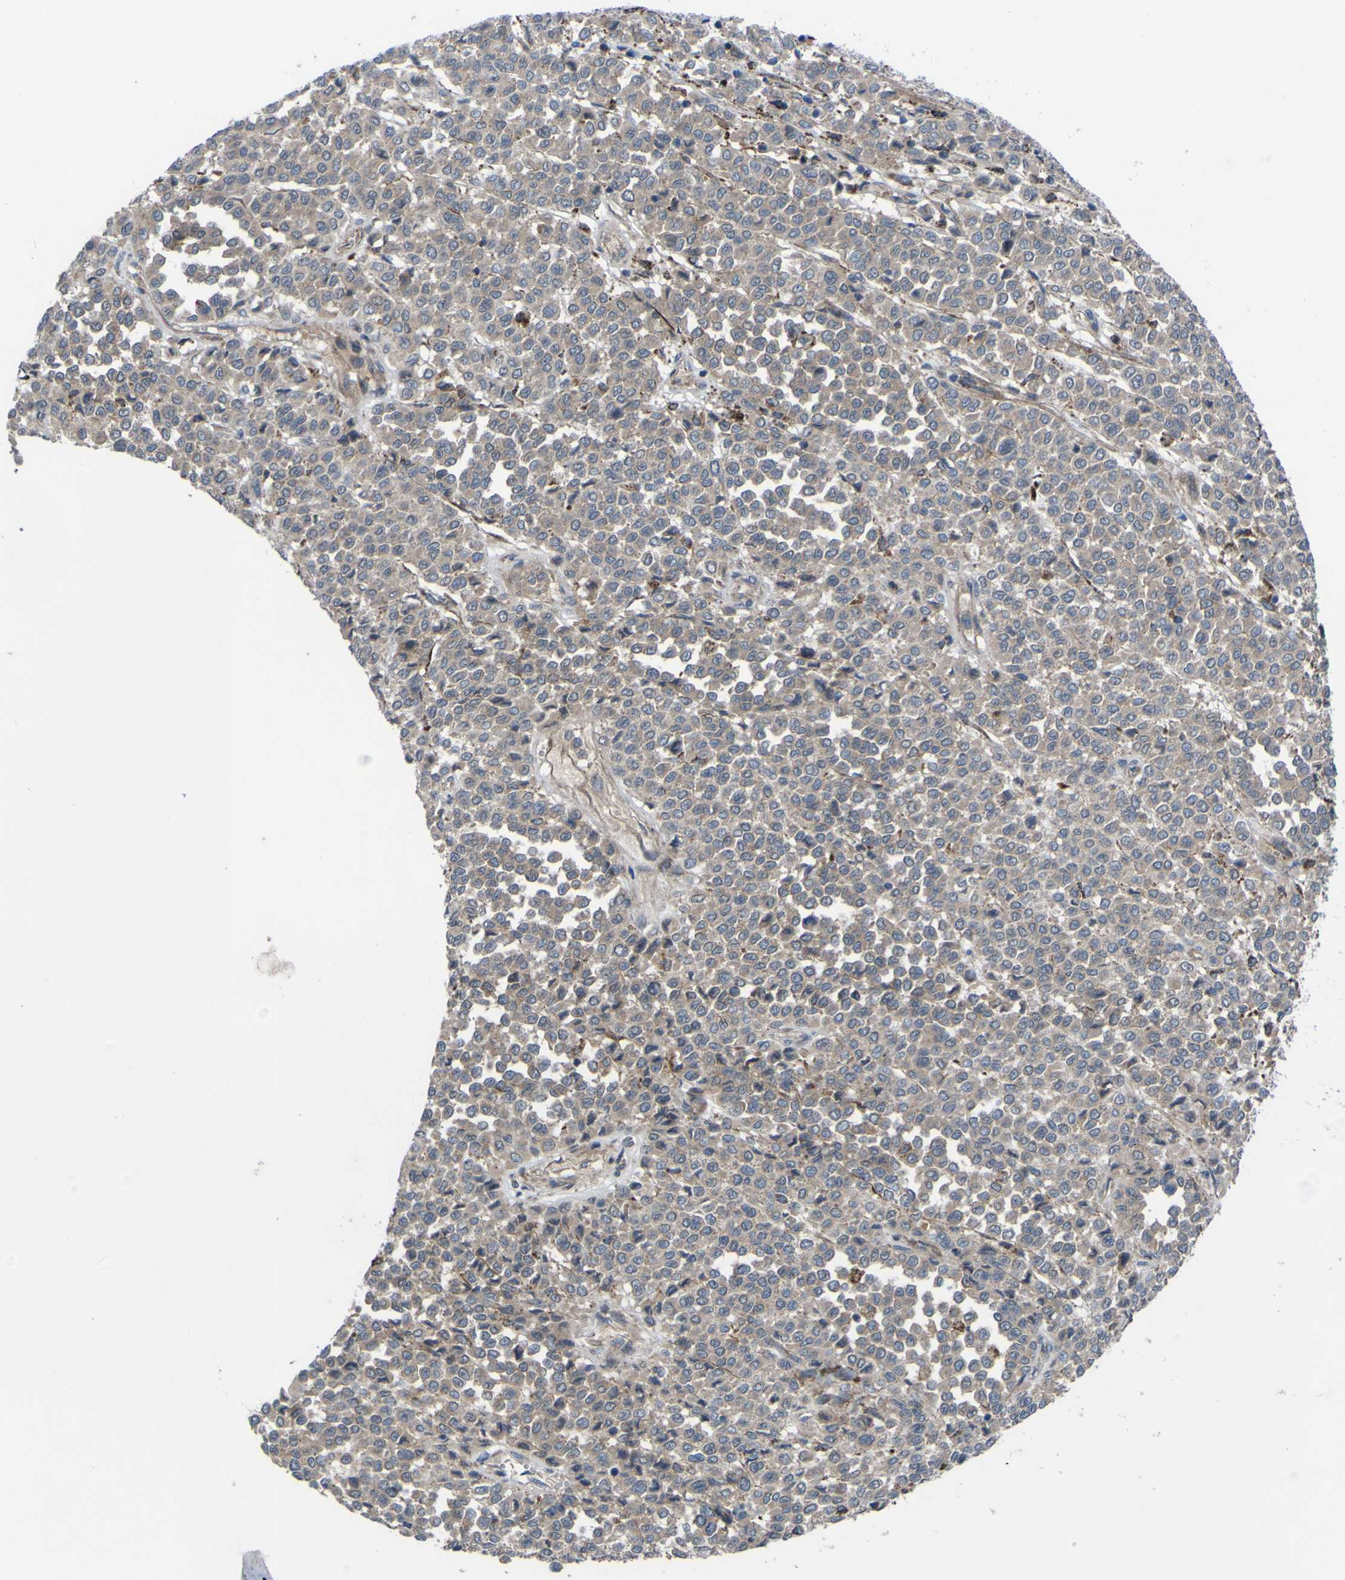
{"staining": {"intensity": "weak", "quantity": ">75%", "location": "cytoplasmic/membranous"}, "tissue": "melanoma", "cell_type": "Tumor cells", "image_type": "cancer", "snomed": [{"axis": "morphology", "description": "Malignant melanoma, Metastatic site"}, {"axis": "topography", "description": "Pancreas"}], "caption": "Immunohistochemistry photomicrograph of neoplastic tissue: human melanoma stained using immunohistochemistry (IHC) demonstrates low levels of weak protein expression localized specifically in the cytoplasmic/membranous of tumor cells, appearing as a cytoplasmic/membranous brown color.", "gene": "GPLD1", "patient": {"sex": "female", "age": 30}}